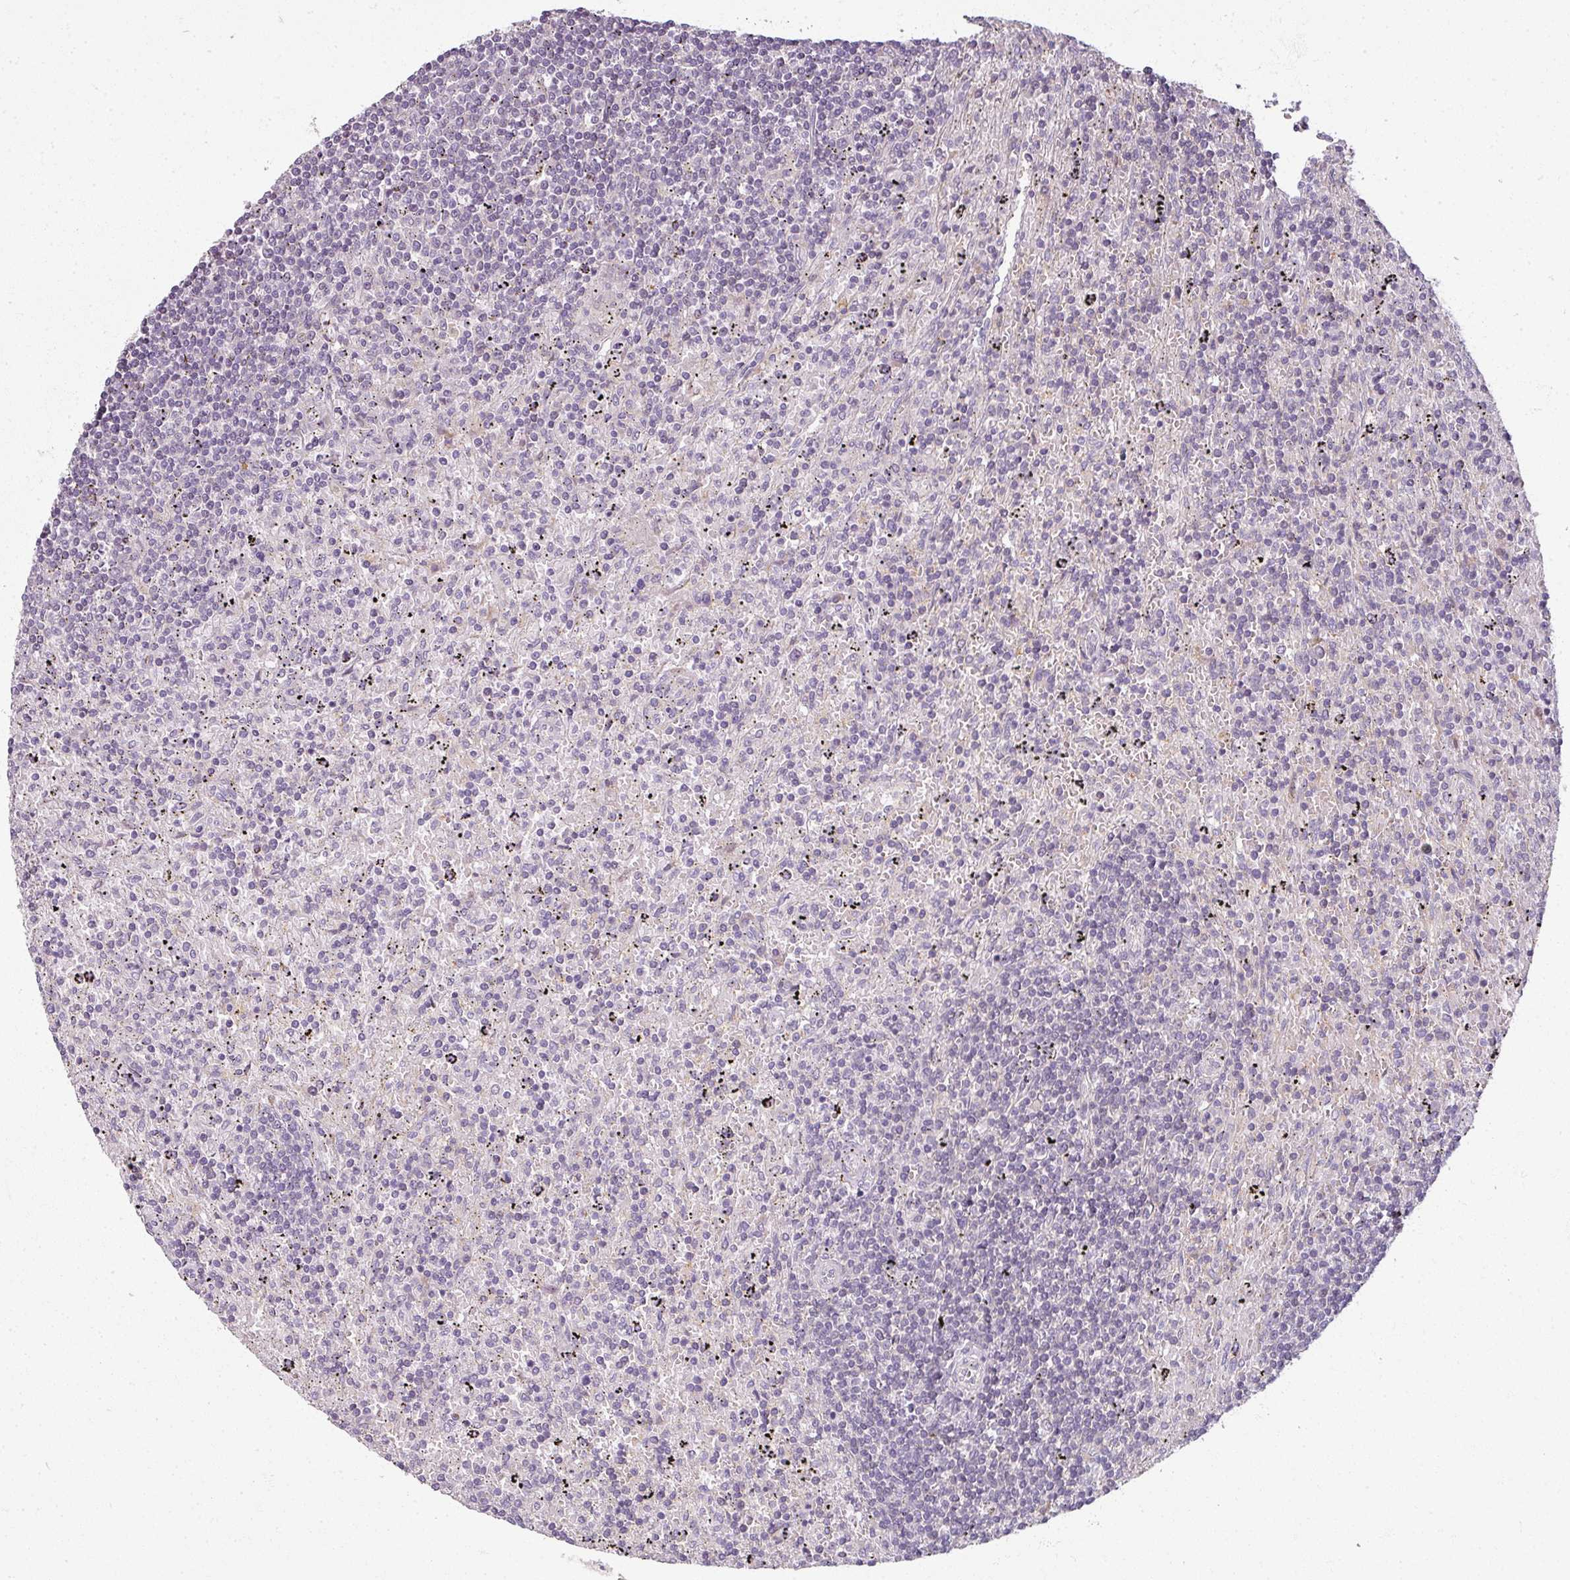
{"staining": {"intensity": "negative", "quantity": "none", "location": "none"}, "tissue": "lymphoma", "cell_type": "Tumor cells", "image_type": "cancer", "snomed": [{"axis": "morphology", "description": "Malignant lymphoma, non-Hodgkin's type, Low grade"}, {"axis": "topography", "description": "Spleen"}], "caption": "Tumor cells show no significant expression in low-grade malignant lymphoma, non-Hodgkin's type.", "gene": "MYMK", "patient": {"sex": "male", "age": 76}}